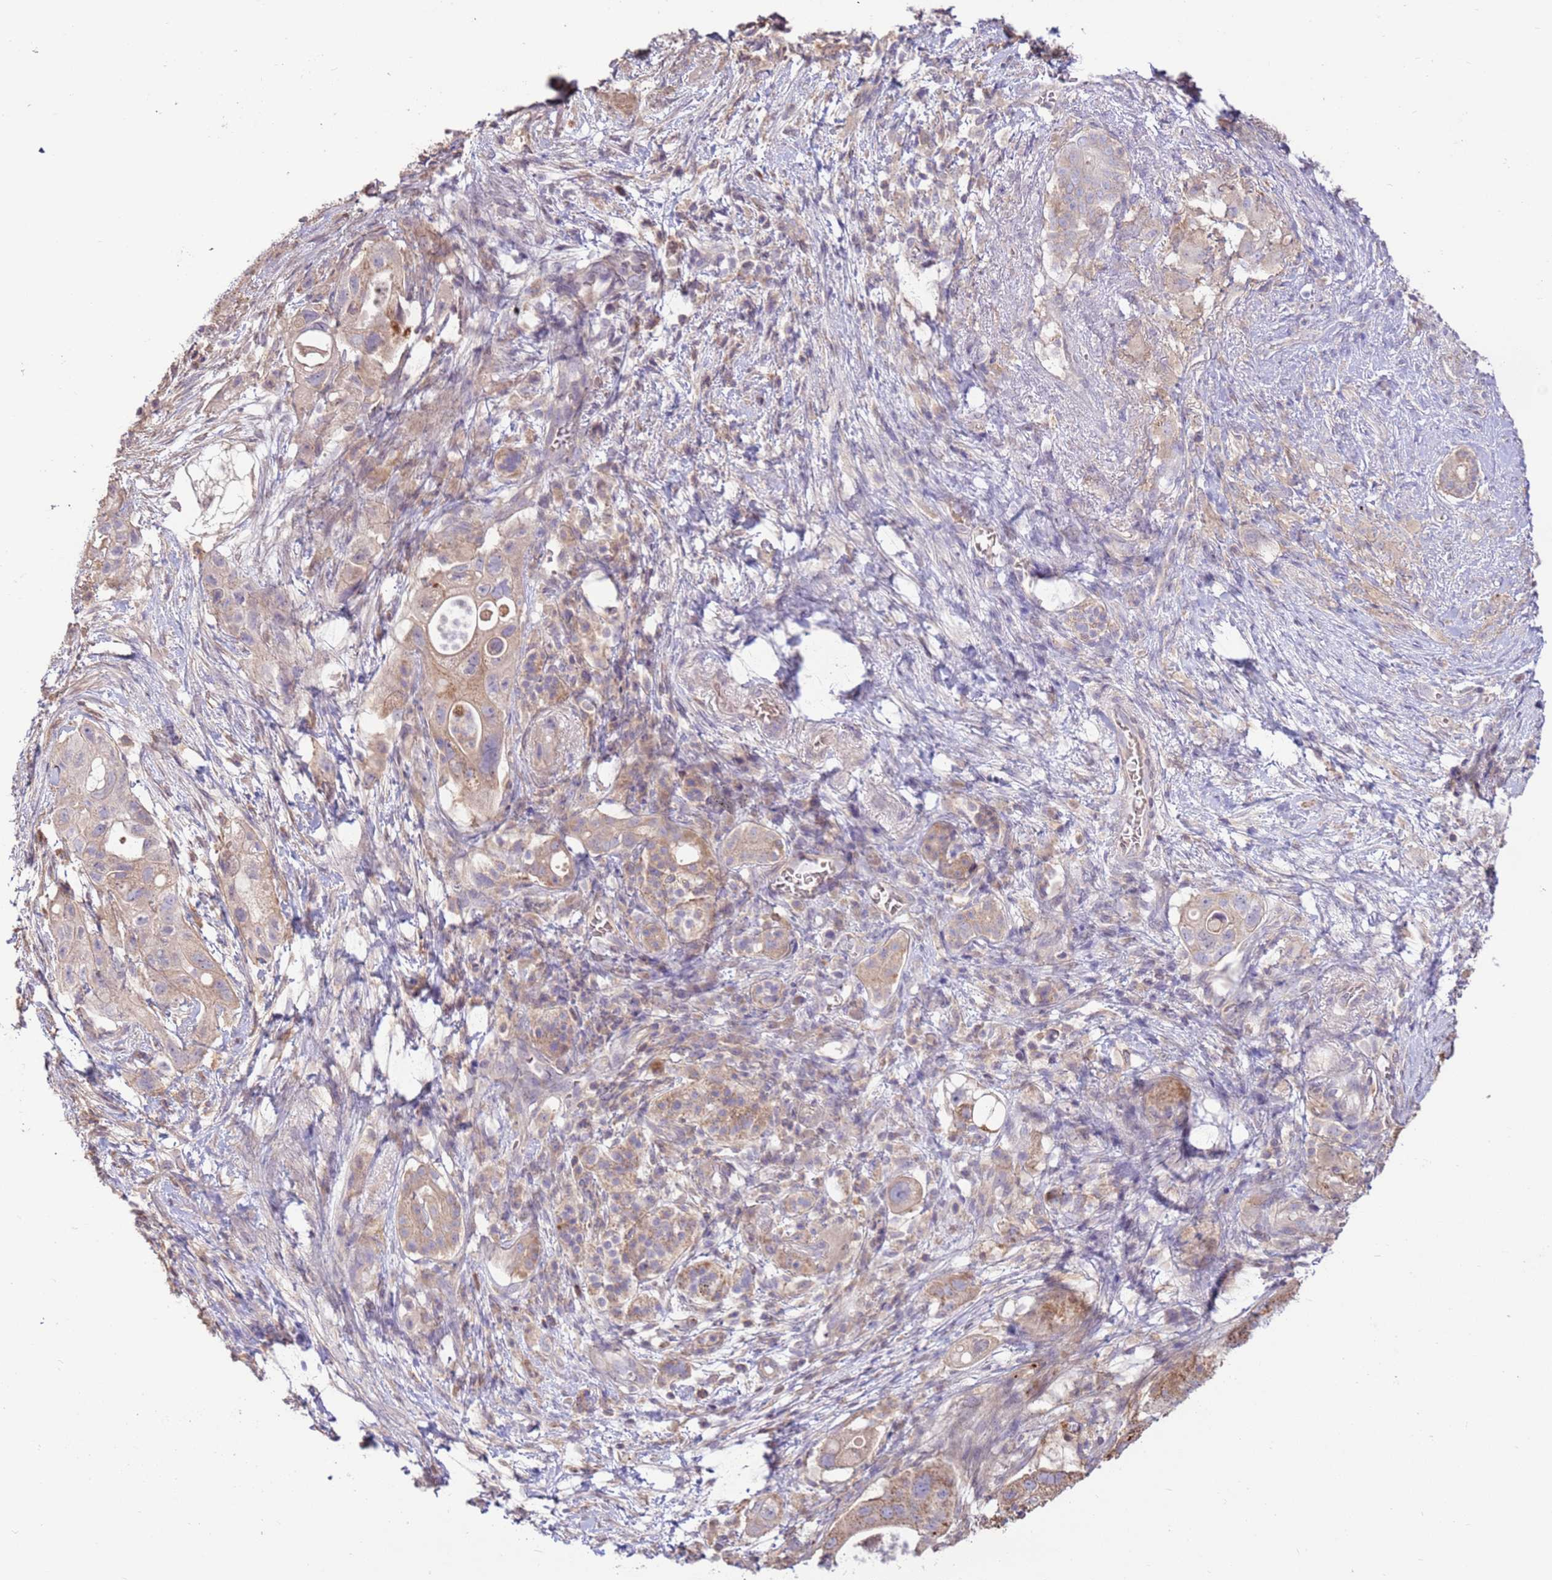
{"staining": {"intensity": "weak", "quantity": ">75%", "location": "cytoplasmic/membranous"}, "tissue": "pancreatic cancer", "cell_type": "Tumor cells", "image_type": "cancer", "snomed": [{"axis": "morphology", "description": "Adenocarcinoma, NOS"}, {"axis": "topography", "description": "Pancreas"}], "caption": "Protein staining by immunohistochemistry shows weak cytoplasmic/membranous staining in approximately >75% of tumor cells in pancreatic cancer.", "gene": "EVA1B", "patient": {"sex": "female", "age": 72}}